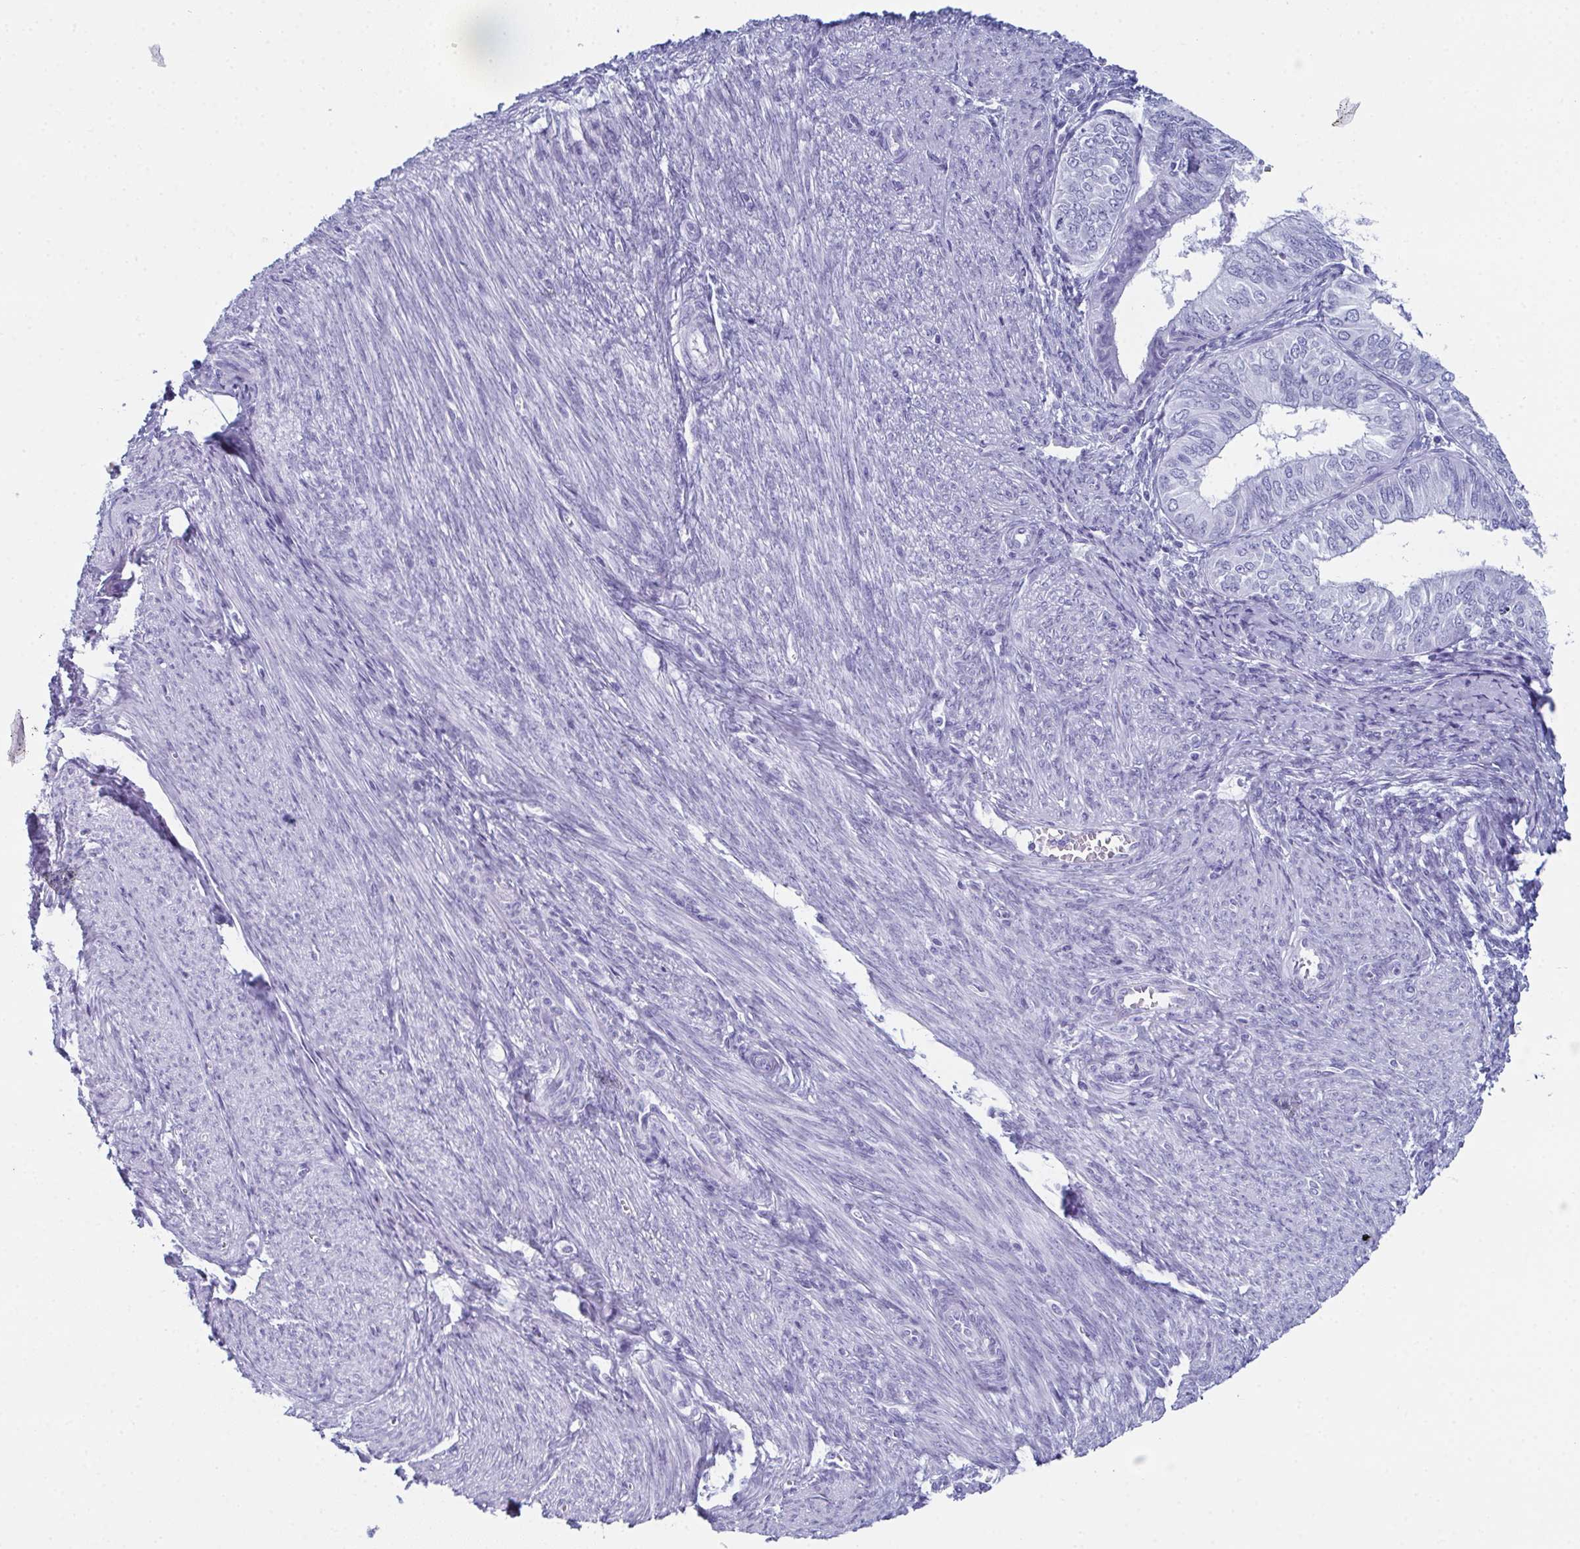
{"staining": {"intensity": "negative", "quantity": "none", "location": "none"}, "tissue": "endometrial cancer", "cell_type": "Tumor cells", "image_type": "cancer", "snomed": [{"axis": "morphology", "description": "Adenocarcinoma, NOS"}, {"axis": "topography", "description": "Endometrium"}], "caption": "This is an immunohistochemistry image of human endometrial adenocarcinoma. There is no positivity in tumor cells.", "gene": "ENKUR", "patient": {"sex": "female", "age": 58}}